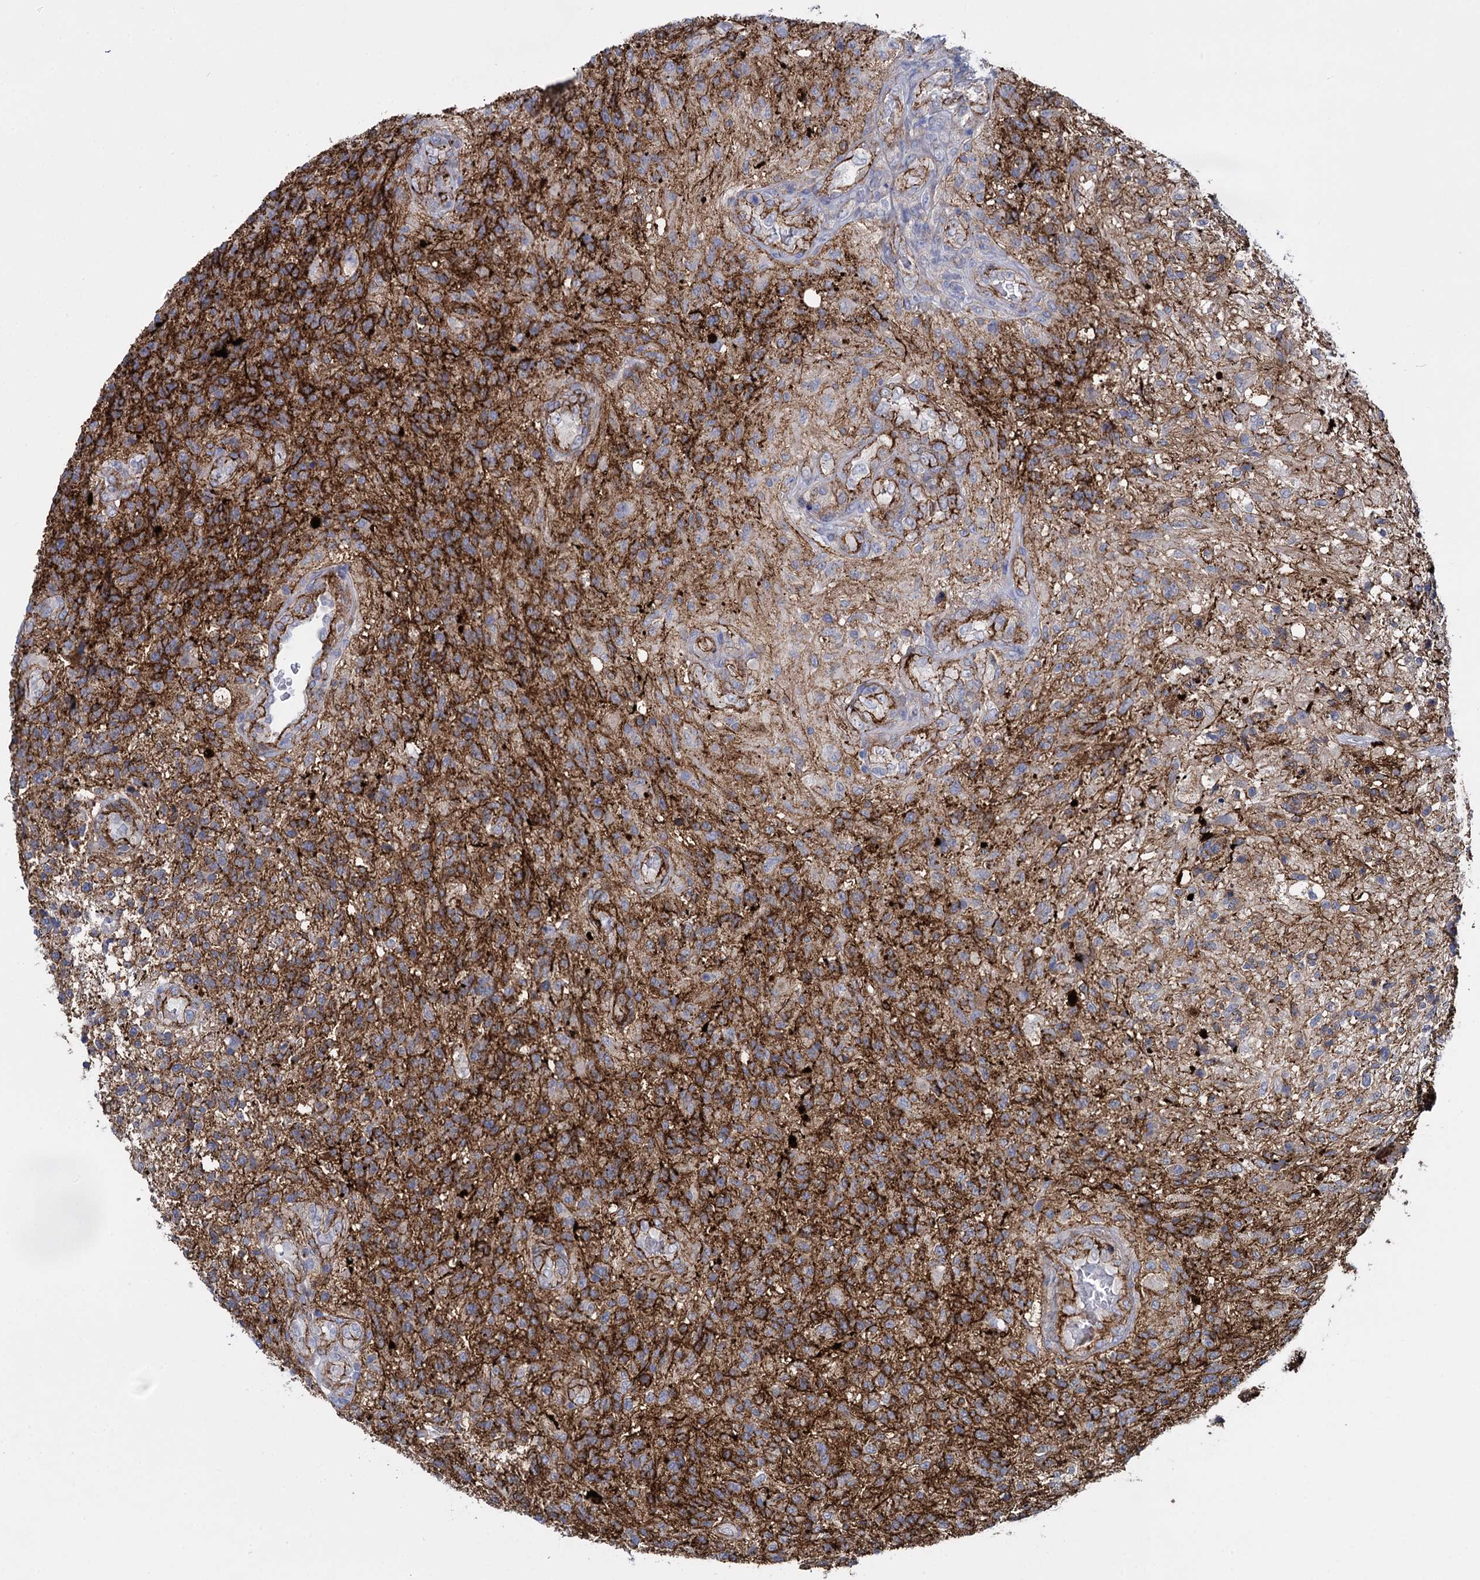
{"staining": {"intensity": "moderate", "quantity": ">75%", "location": "cytoplasmic/membranous"}, "tissue": "glioma", "cell_type": "Tumor cells", "image_type": "cancer", "snomed": [{"axis": "morphology", "description": "Glioma, malignant, High grade"}, {"axis": "topography", "description": "Brain"}], "caption": "An immunohistochemistry (IHC) photomicrograph of neoplastic tissue is shown. Protein staining in brown shows moderate cytoplasmic/membranous positivity in high-grade glioma (malignant) within tumor cells.", "gene": "SNCG", "patient": {"sex": "male", "age": 56}}